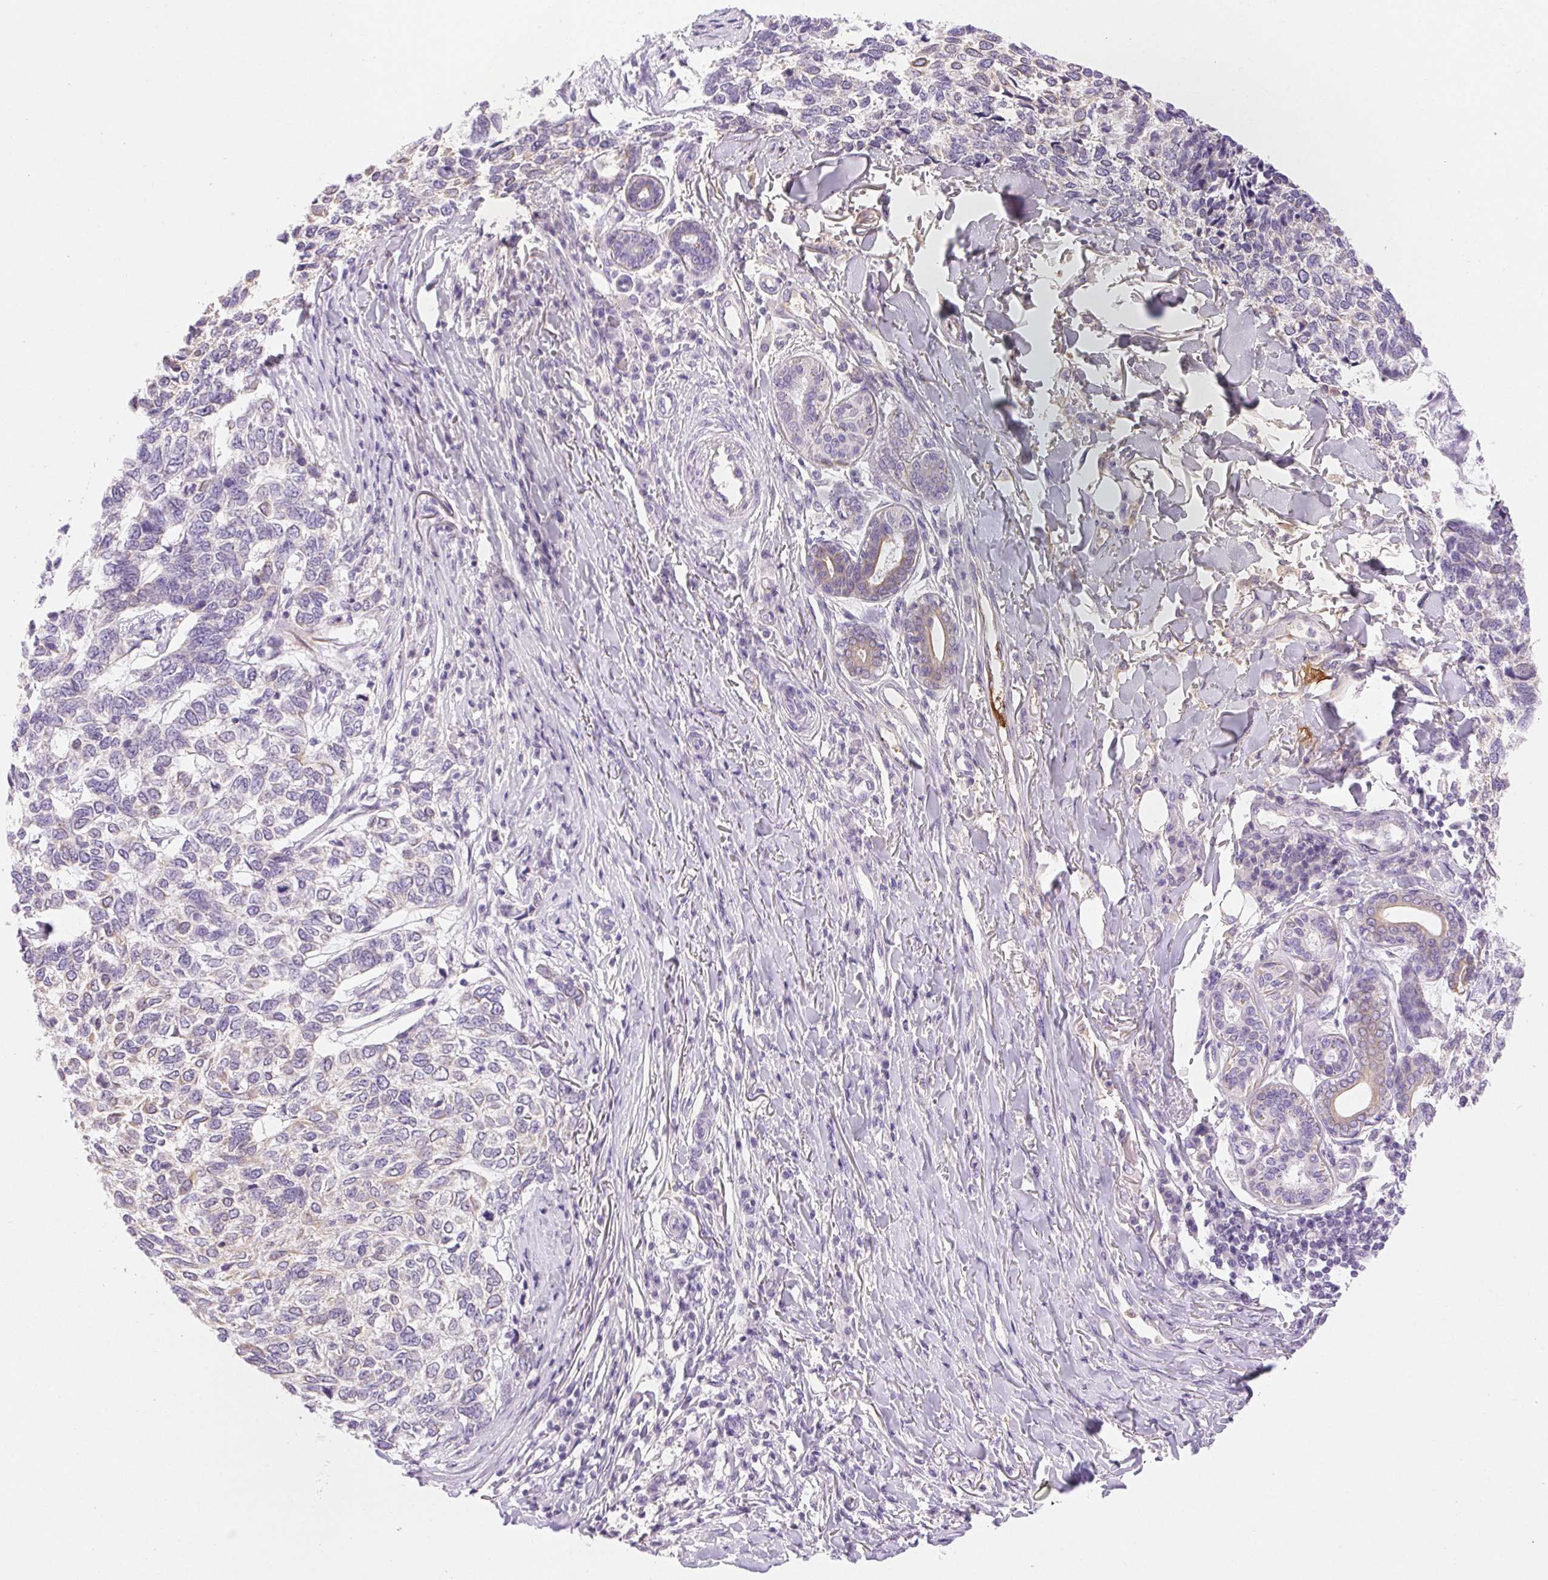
{"staining": {"intensity": "negative", "quantity": "none", "location": "none"}, "tissue": "skin cancer", "cell_type": "Tumor cells", "image_type": "cancer", "snomed": [{"axis": "morphology", "description": "Basal cell carcinoma"}, {"axis": "topography", "description": "Skin"}], "caption": "DAB immunohistochemical staining of human skin basal cell carcinoma exhibits no significant staining in tumor cells. The staining is performed using DAB (3,3'-diaminobenzidine) brown chromogen with nuclei counter-stained in using hematoxylin.", "gene": "FGA", "patient": {"sex": "female", "age": 65}}